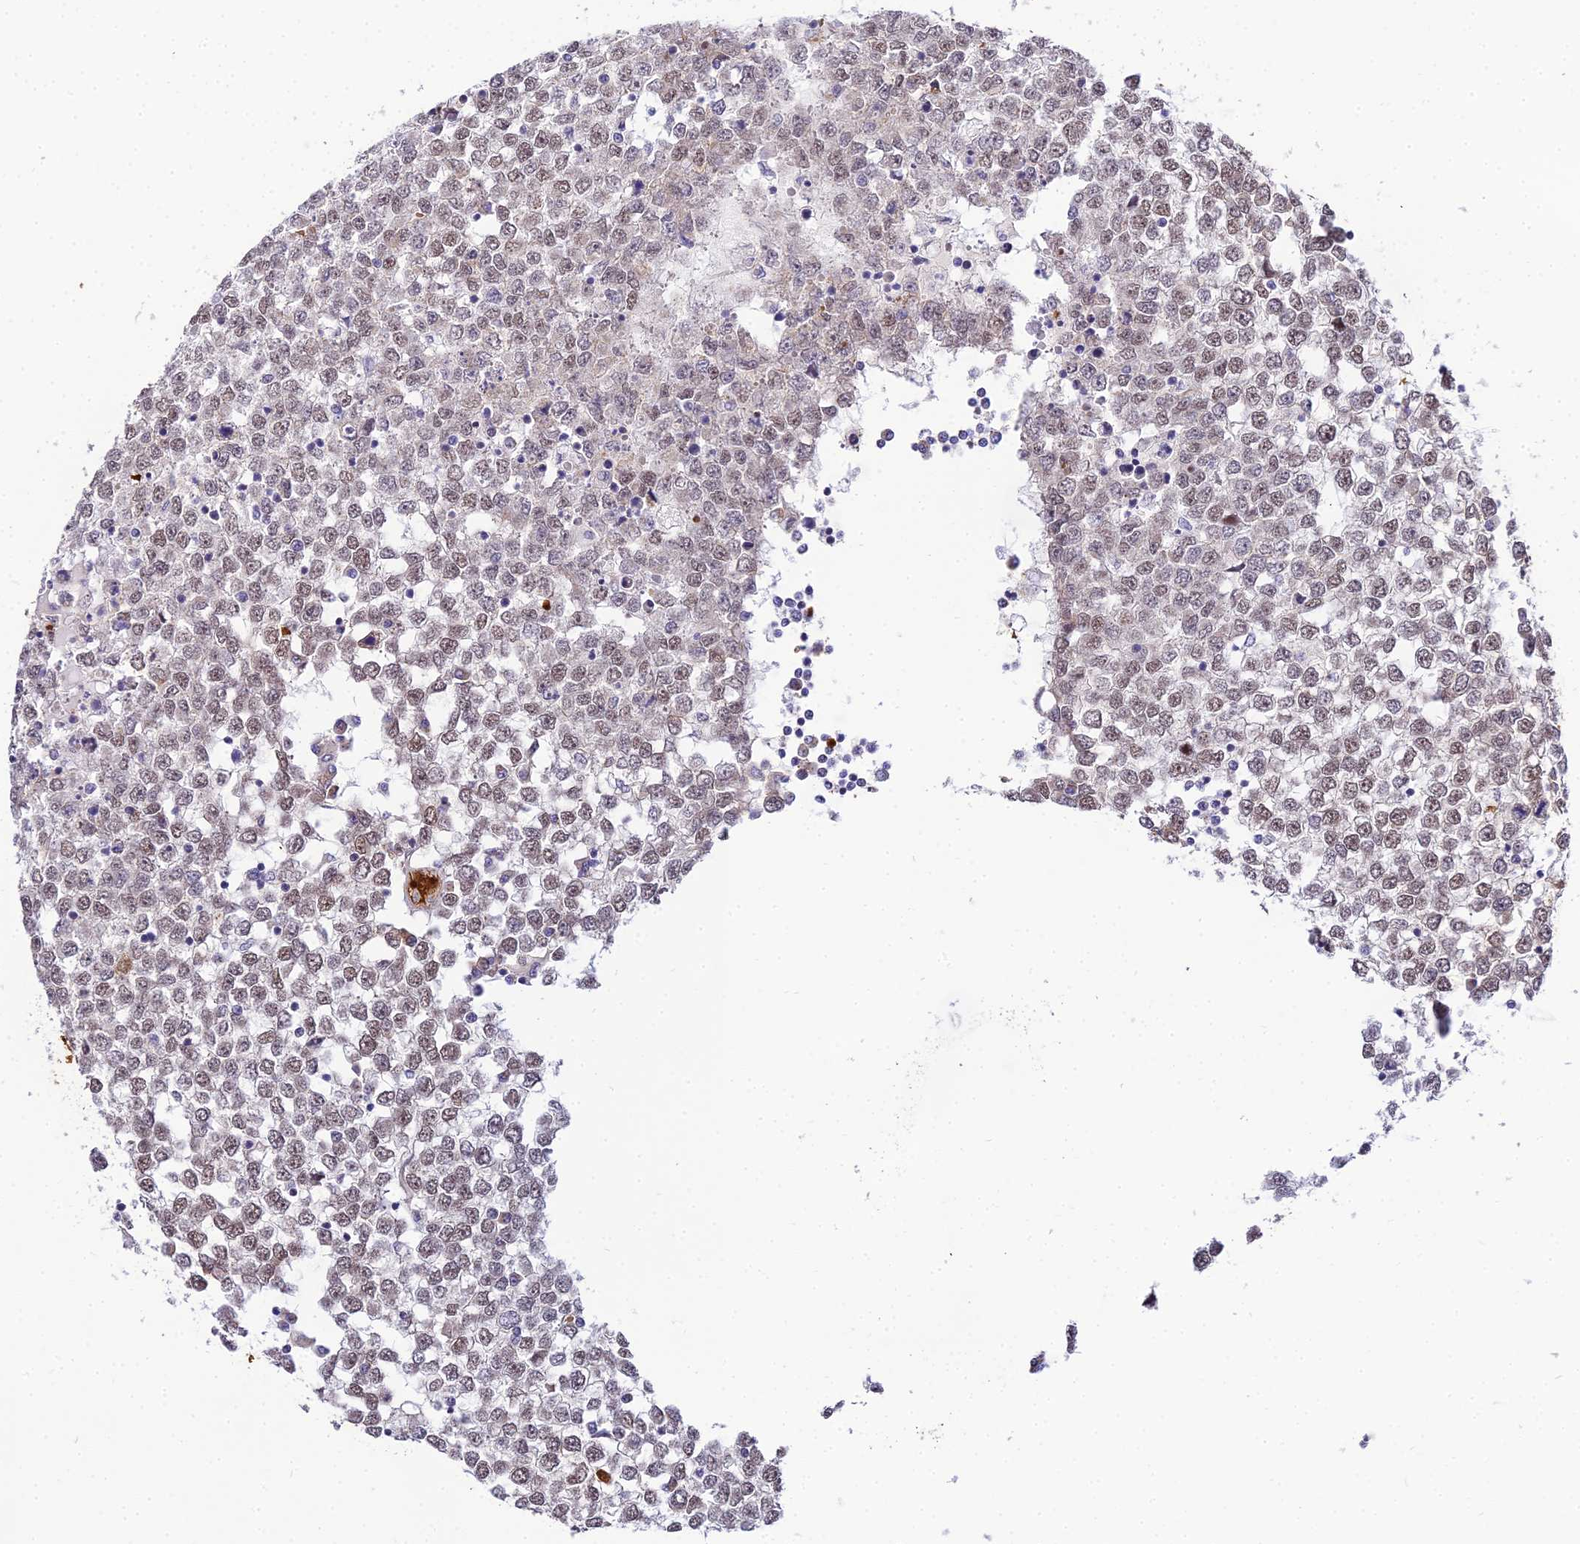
{"staining": {"intensity": "weak", "quantity": ">75%", "location": "nuclear"}, "tissue": "testis cancer", "cell_type": "Tumor cells", "image_type": "cancer", "snomed": [{"axis": "morphology", "description": "Seminoma, NOS"}, {"axis": "topography", "description": "Testis"}], "caption": "Seminoma (testis) stained for a protein reveals weak nuclear positivity in tumor cells.", "gene": "BCL9", "patient": {"sex": "male", "age": 65}}